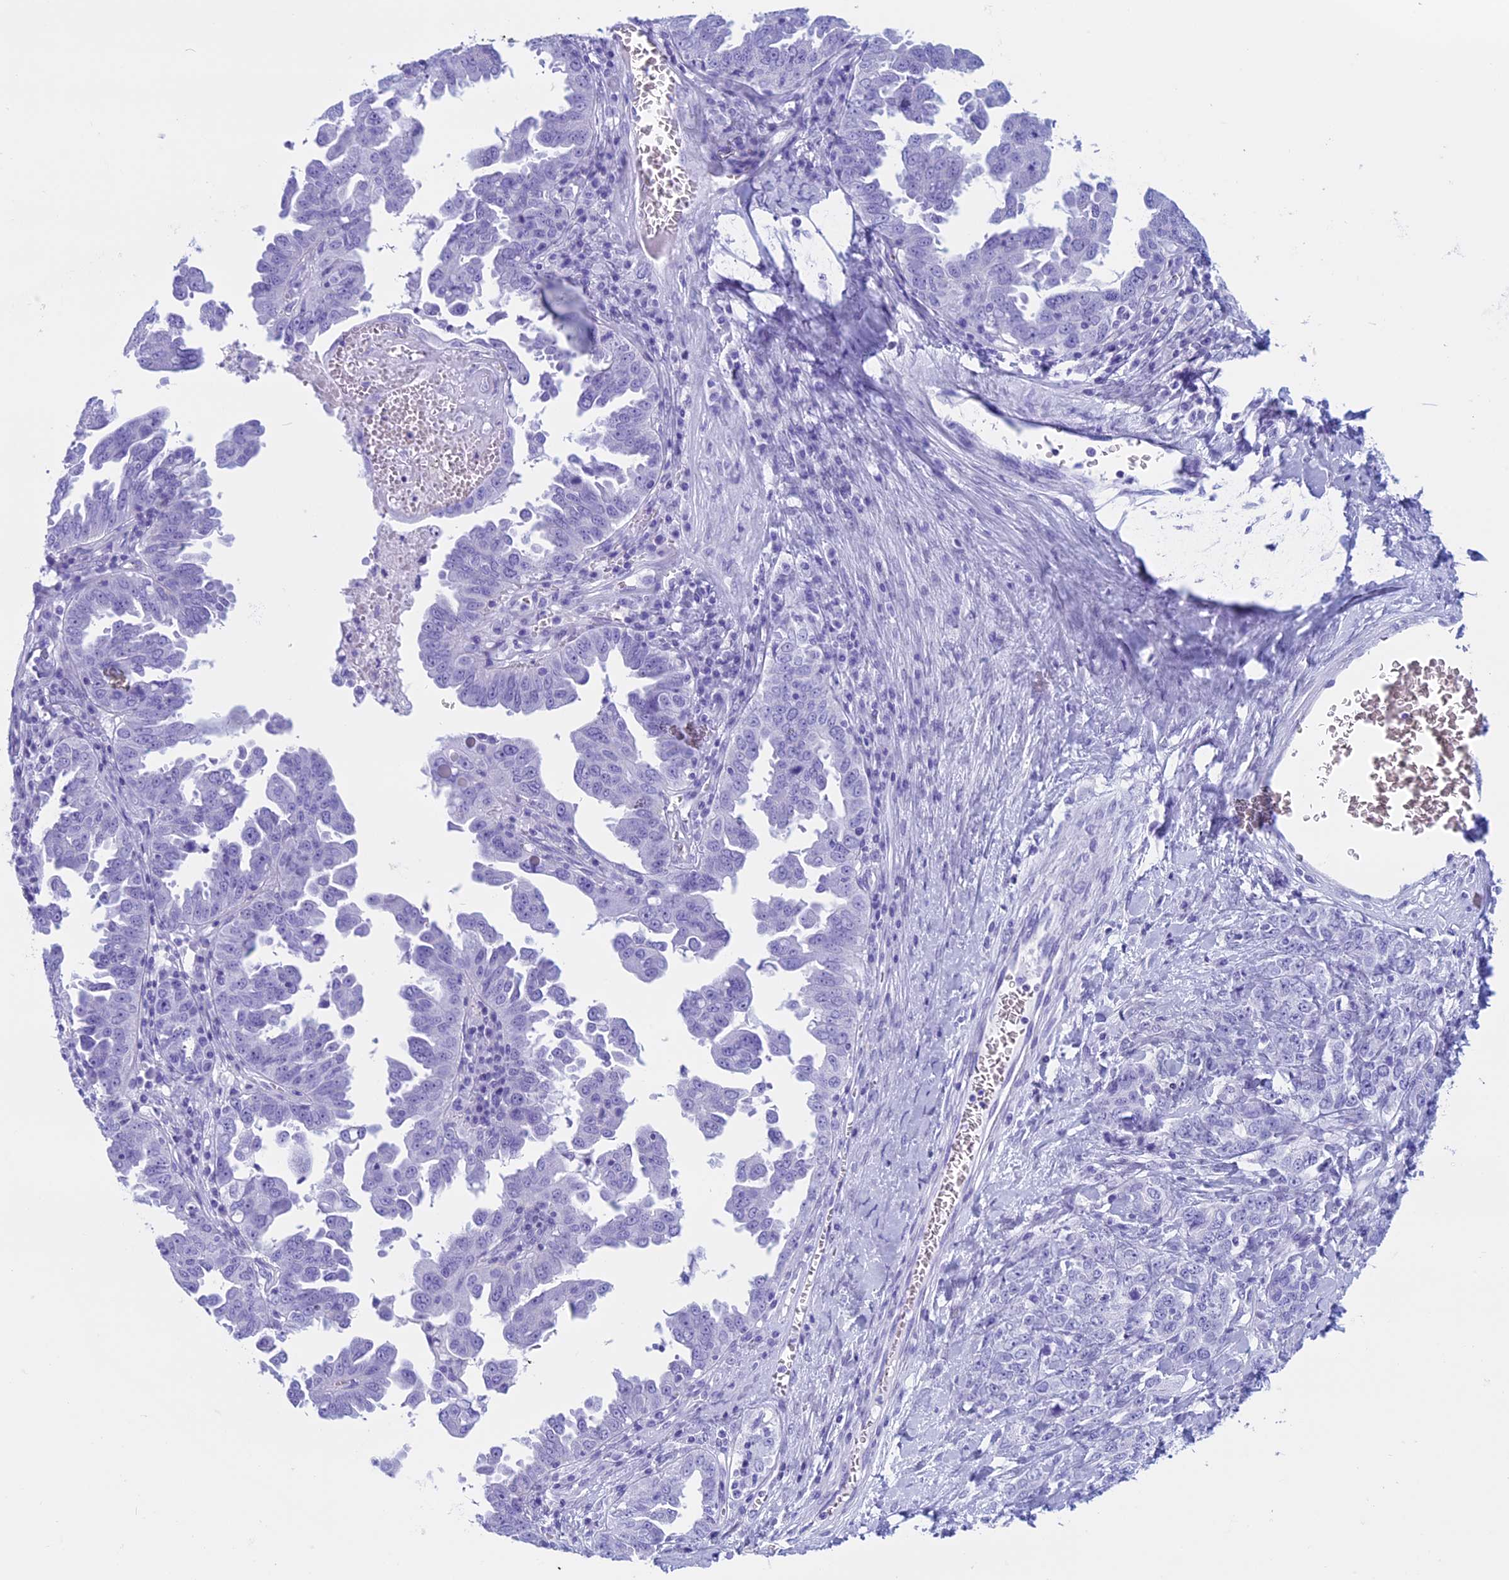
{"staining": {"intensity": "negative", "quantity": "none", "location": "none"}, "tissue": "ovarian cancer", "cell_type": "Tumor cells", "image_type": "cancer", "snomed": [{"axis": "morphology", "description": "Carcinoma, endometroid"}, {"axis": "topography", "description": "Ovary"}], "caption": "The immunohistochemistry (IHC) image has no significant expression in tumor cells of ovarian endometroid carcinoma tissue. (DAB (3,3'-diaminobenzidine) immunohistochemistry (IHC) with hematoxylin counter stain).", "gene": "FAM169A", "patient": {"sex": "female", "age": 62}}